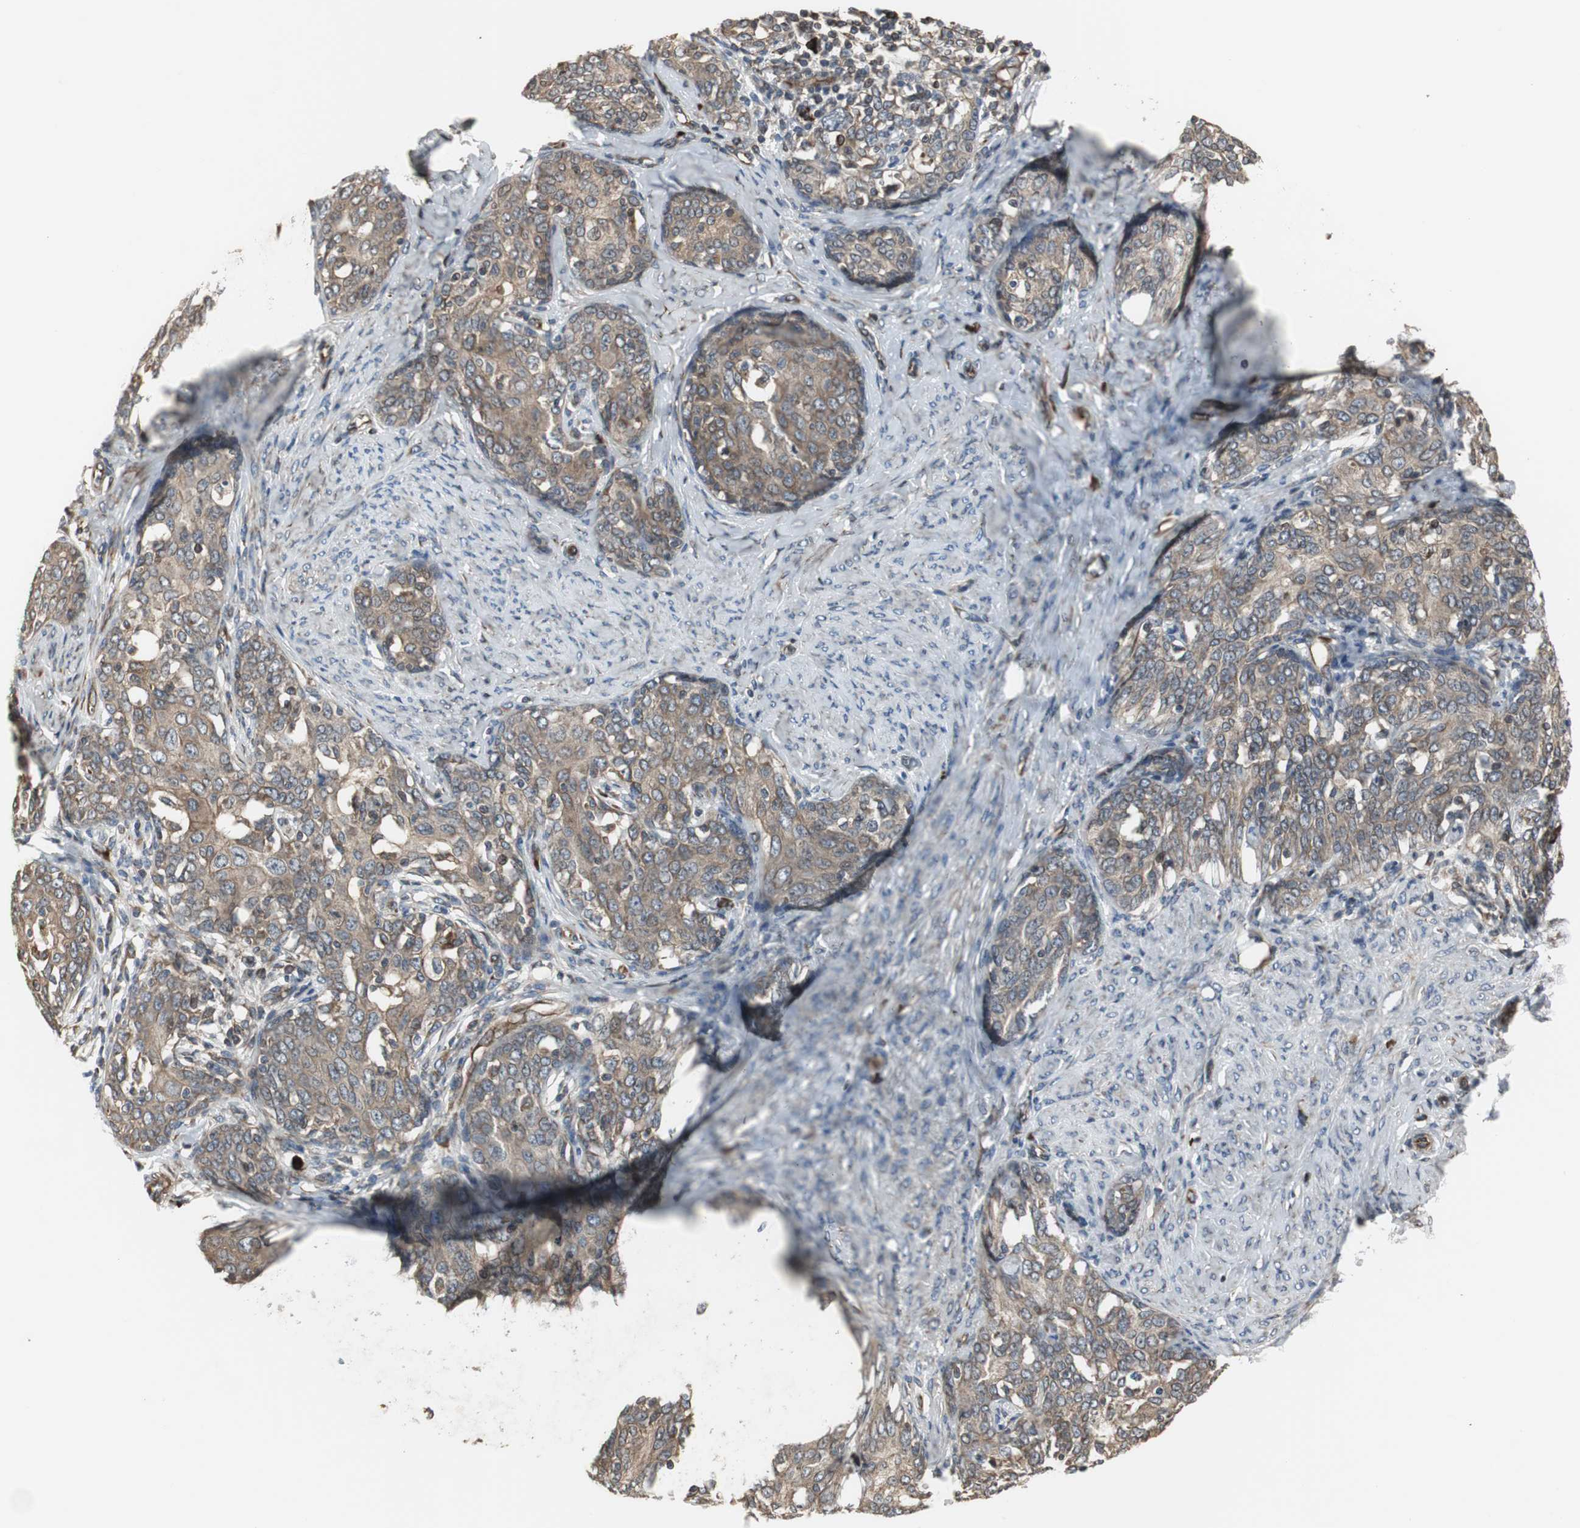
{"staining": {"intensity": "moderate", "quantity": ">75%", "location": "cytoplasmic/membranous"}, "tissue": "cervical cancer", "cell_type": "Tumor cells", "image_type": "cancer", "snomed": [{"axis": "morphology", "description": "Squamous cell carcinoma, NOS"}, {"axis": "morphology", "description": "Adenocarcinoma, NOS"}, {"axis": "topography", "description": "Cervix"}], "caption": "Brown immunohistochemical staining in human cervical cancer (squamous cell carcinoma) shows moderate cytoplasmic/membranous expression in about >75% of tumor cells.", "gene": "CHP1", "patient": {"sex": "female", "age": 52}}